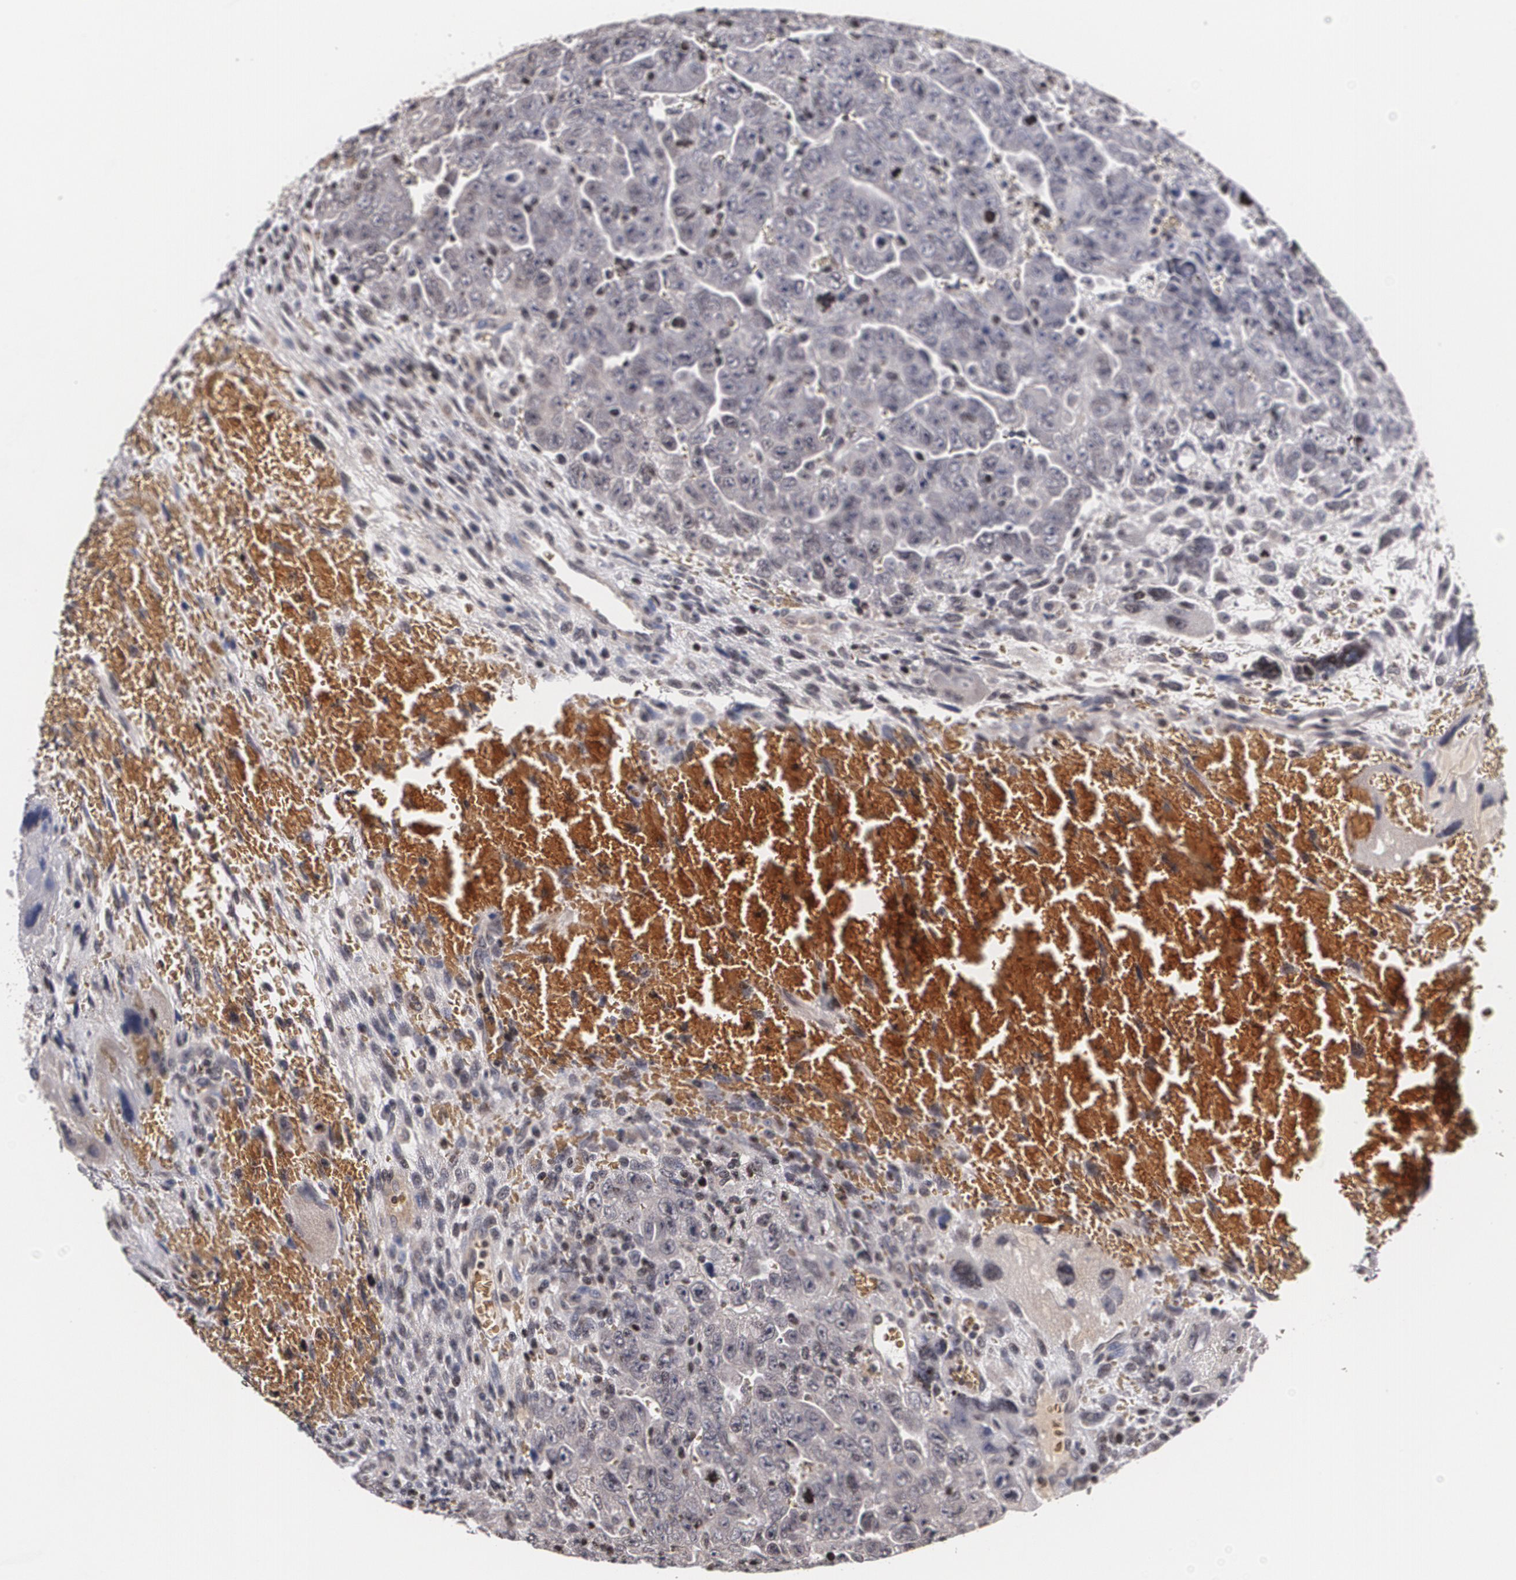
{"staining": {"intensity": "negative", "quantity": "none", "location": "none"}, "tissue": "testis cancer", "cell_type": "Tumor cells", "image_type": "cancer", "snomed": [{"axis": "morphology", "description": "Carcinoma, Embryonal, NOS"}, {"axis": "topography", "description": "Testis"}], "caption": "Immunohistochemistry (IHC) image of embryonal carcinoma (testis) stained for a protein (brown), which demonstrates no staining in tumor cells.", "gene": "MVP", "patient": {"sex": "male", "age": 28}}